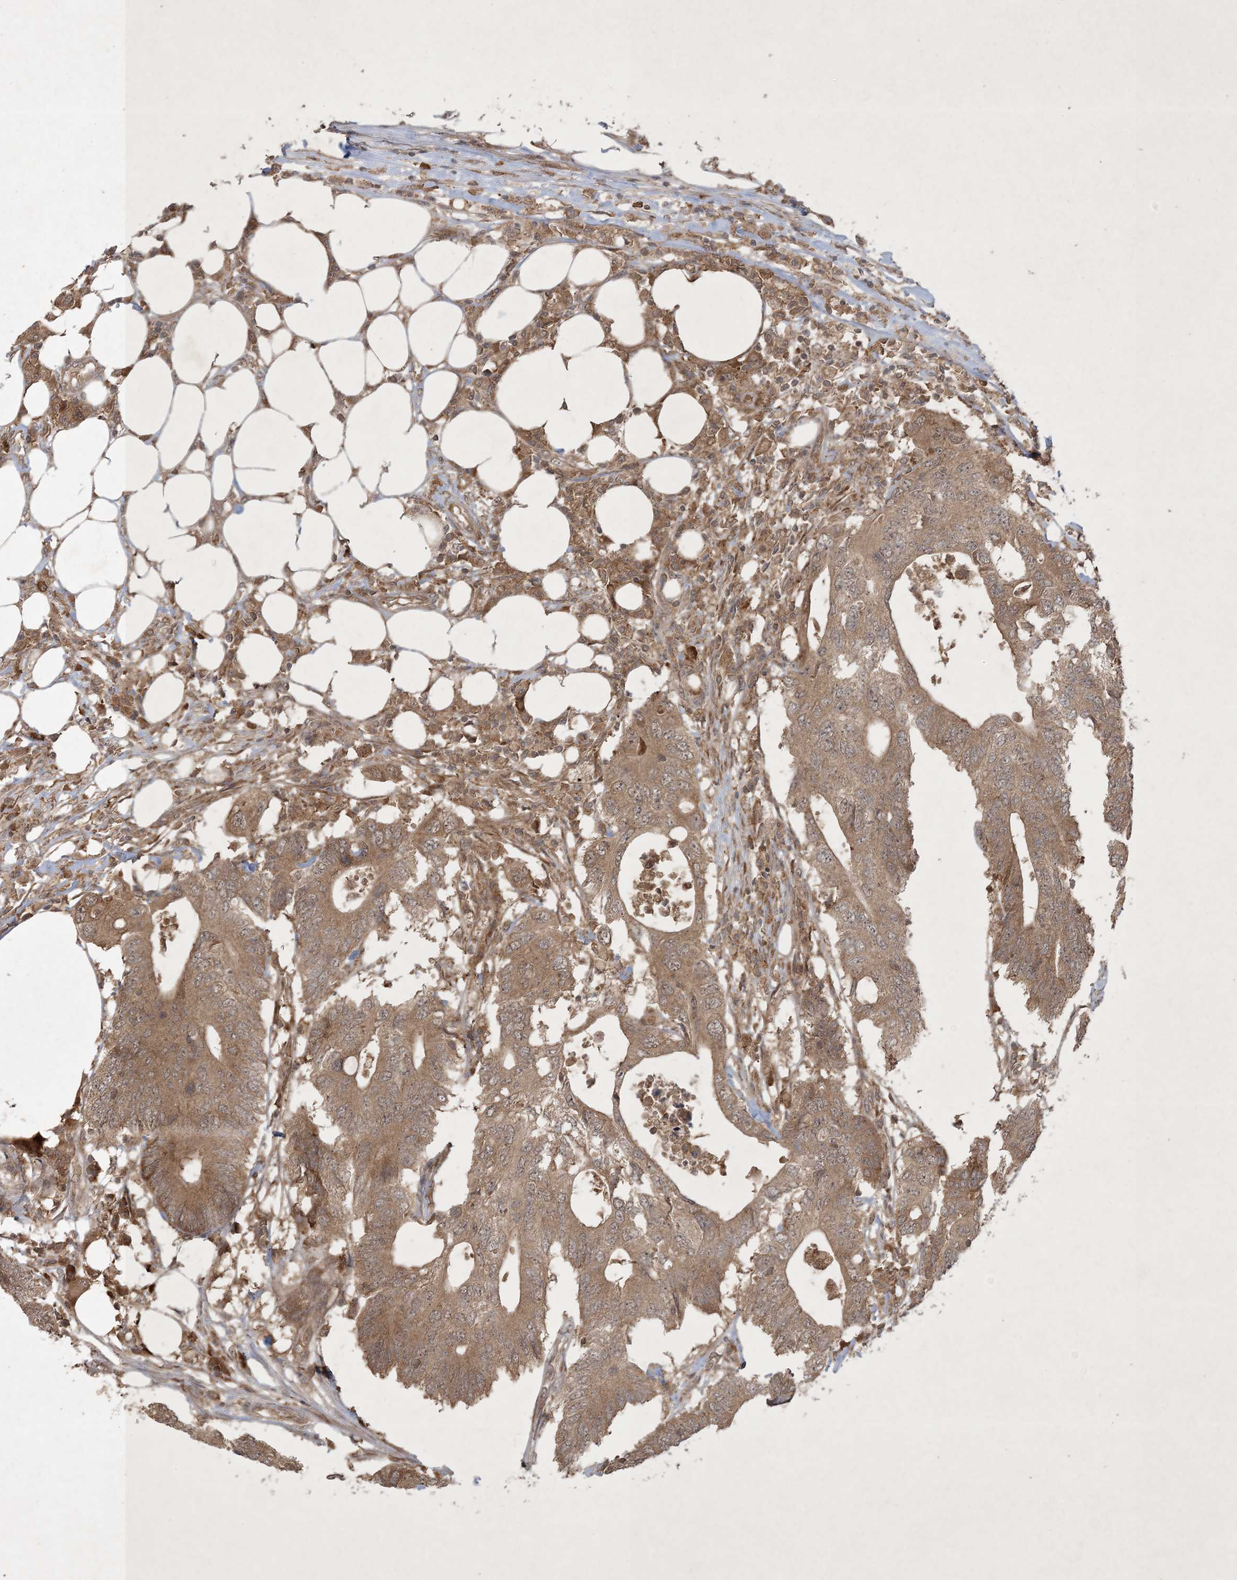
{"staining": {"intensity": "moderate", "quantity": ">75%", "location": "cytoplasmic/membranous,nuclear"}, "tissue": "colorectal cancer", "cell_type": "Tumor cells", "image_type": "cancer", "snomed": [{"axis": "morphology", "description": "Adenocarcinoma, NOS"}, {"axis": "topography", "description": "Colon"}], "caption": "An immunohistochemistry micrograph of tumor tissue is shown. Protein staining in brown highlights moderate cytoplasmic/membranous and nuclear positivity in colorectal cancer within tumor cells. Nuclei are stained in blue.", "gene": "NRBP2", "patient": {"sex": "male", "age": 71}}